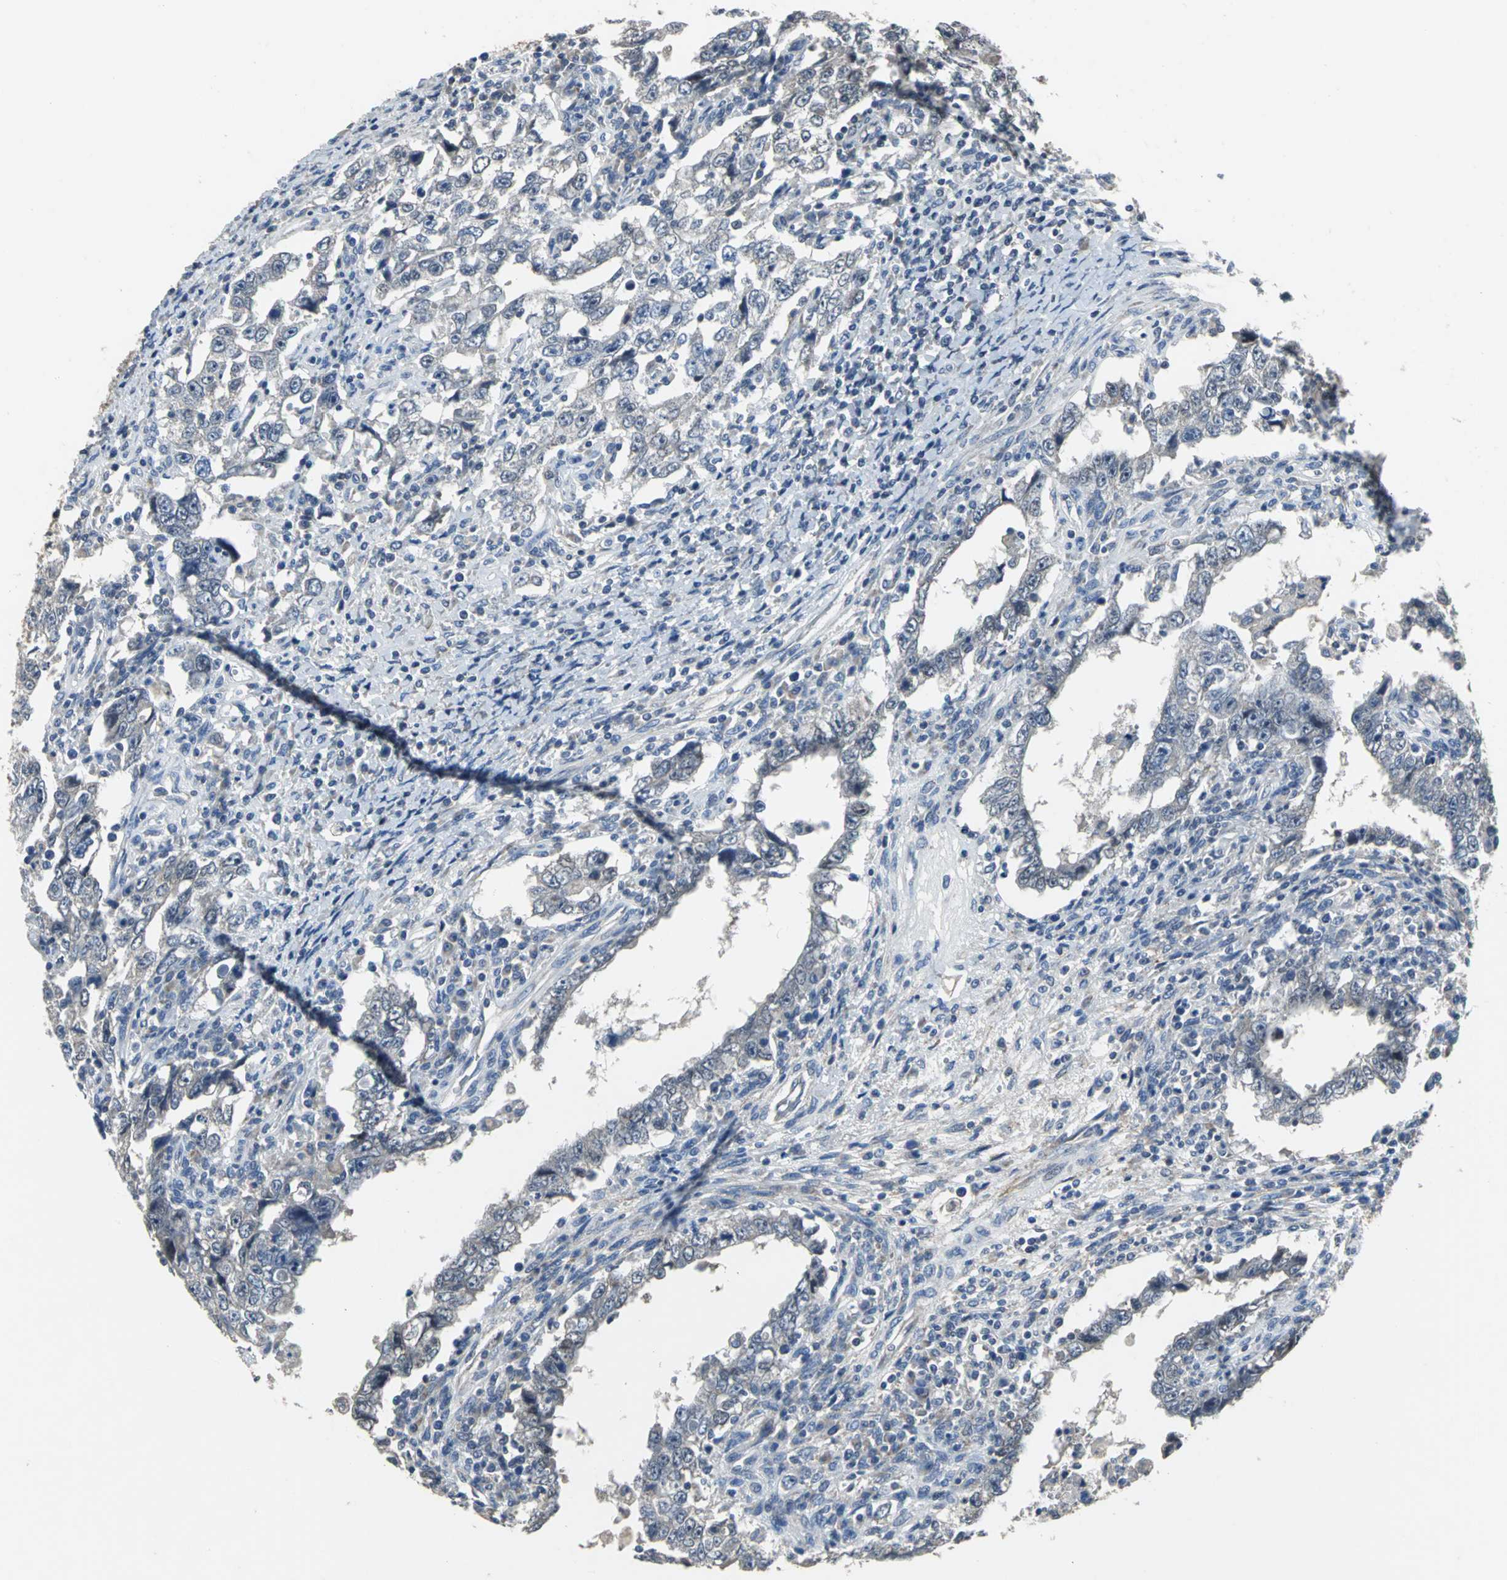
{"staining": {"intensity": "weak", "quantity": "<25%", "location": "cytoplasmic/membranous"}, "tissue": "testis cancer", "cell_type": "Tumor cells", "image_type": "cancer", "snomed": [{"axis": "morphology", "description": "Carcinoma, Embryonal, NOS"}, {"axis": "topography", "description": "Testis"}], "caption": "This is an immunohistochemistry image of embryonal carcinoma (testis). There is no staining in tumor cells.", "gene": "JADE3", "patient": {"sex": "male", "age": 26}}